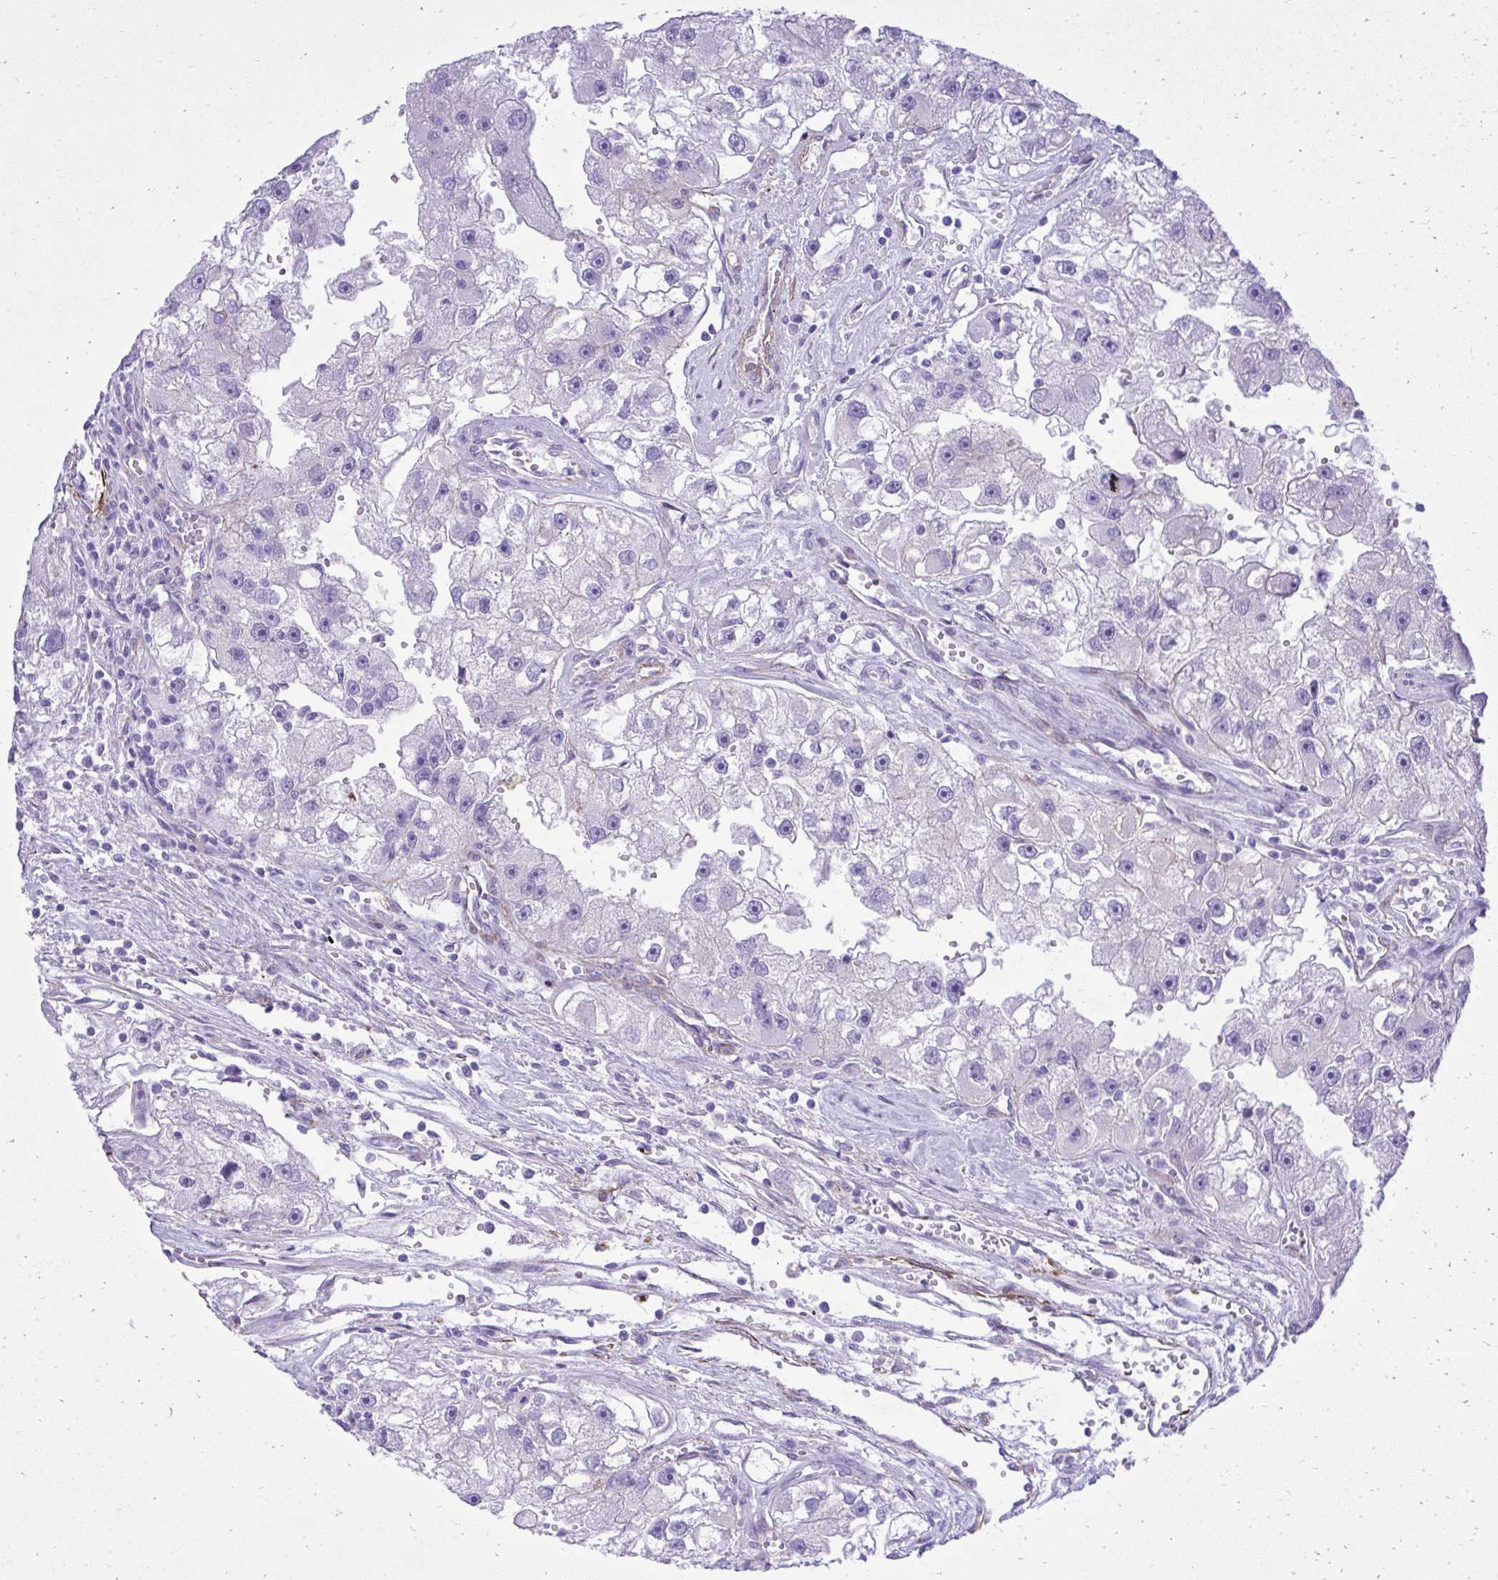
{"staining": {"intensity": "negative", "quantity": "none", "location": "none"}, "tissue": "renal cancer", "cell_type": "Tumor cells", "image_type": "cancer", "snomed": [{"axis": "morphology", "description": "Adenocarcinoma, NOS"}, {"axis": "topography", "description": "Kidney"}], "caption": "Immunohistochemistry photomicrograph of neoplastic tissue: renal adenocarcinoma stained with DAB (3,3'-diaminobenzidine) displays no significant protein expression in tumor cells. The staining is performed using DAB brown chromogen with nuclei counter-stained in using hematoxylin.", "gene": "PITPNM3", "patient": {"sex": "male", "age": 63}}